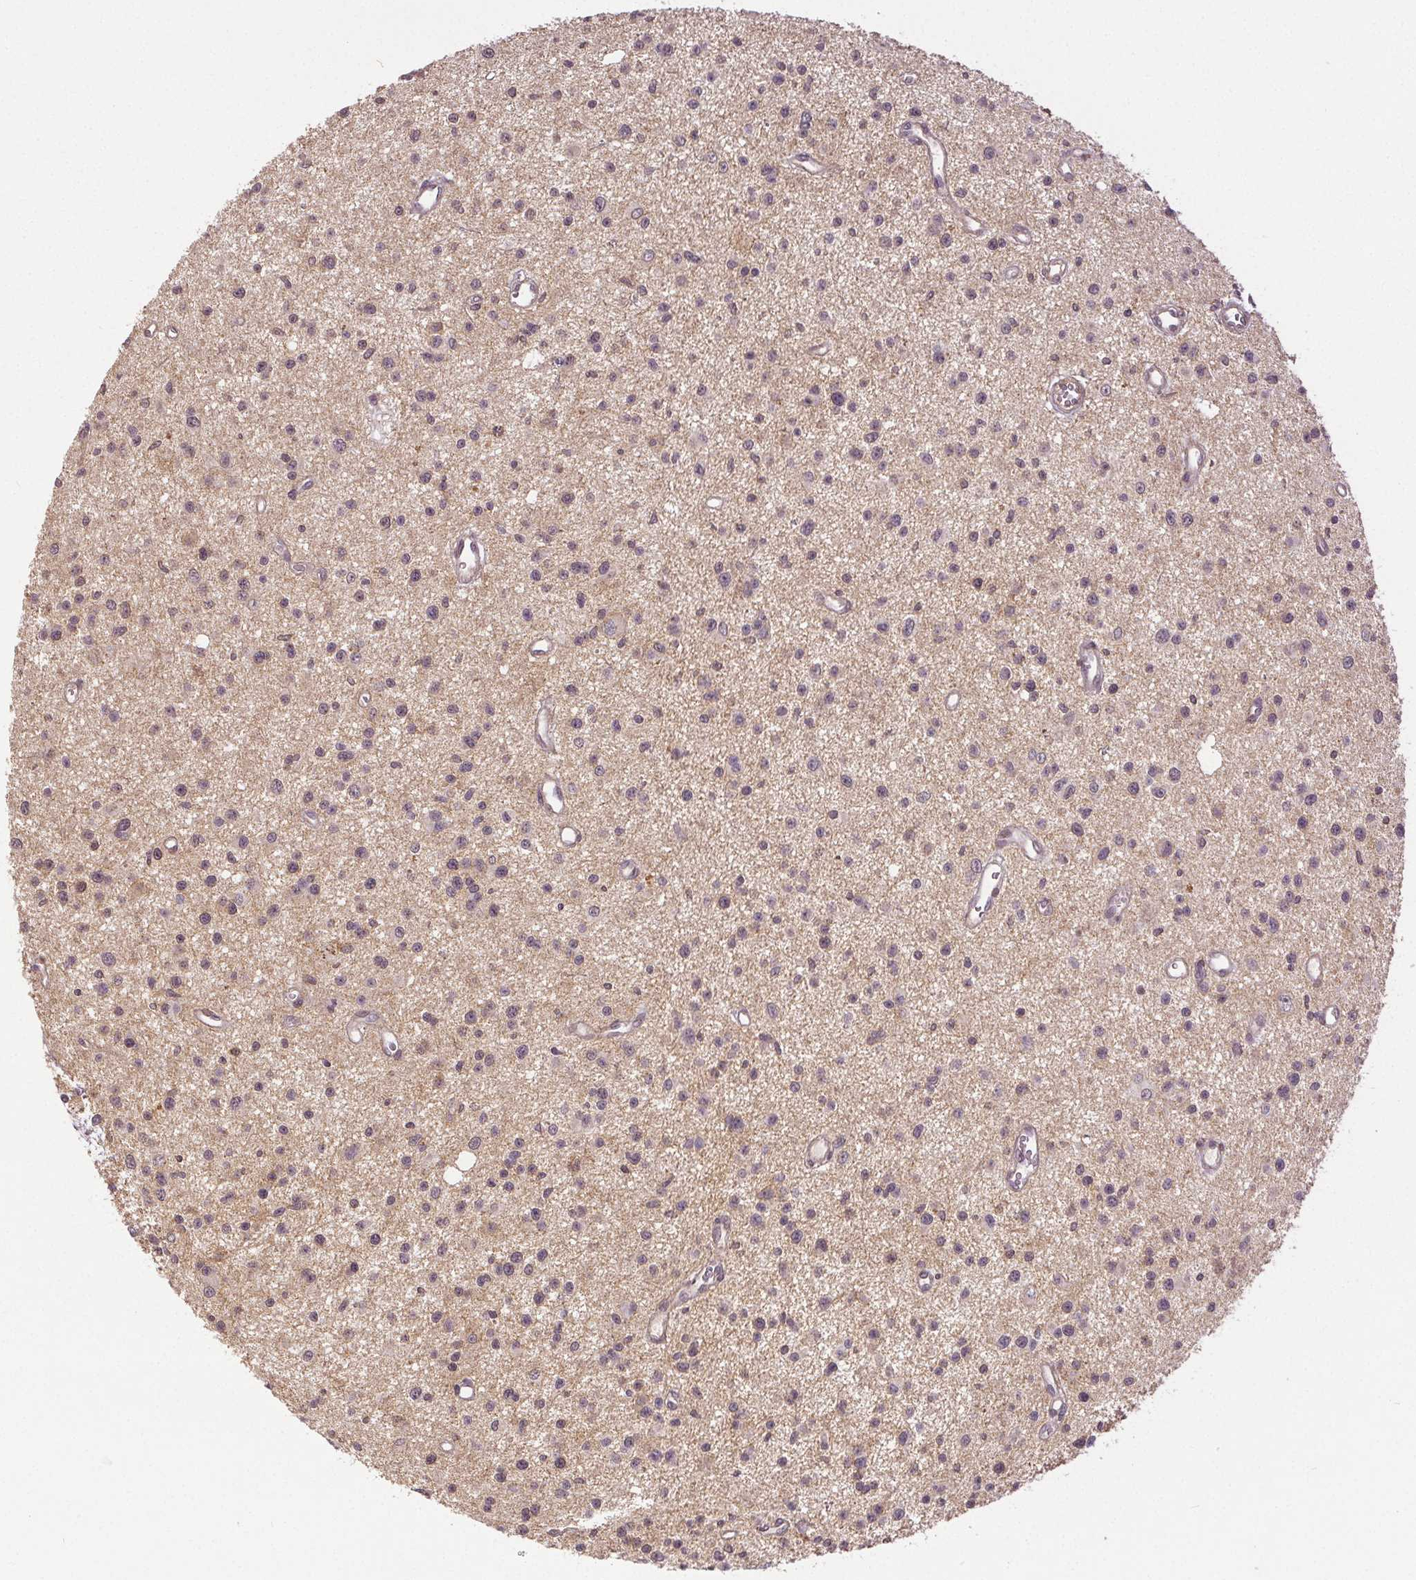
{"staining": {"intensity": "negative", "quantity": "none", "location": "none"}, "tissue": "glioma", "cell_type": "Tumor cells", "image_type": "cancer", "snomed": [{"axis": "morphology", "description": "Glioma, malignant, Low grade"}, {"axis": "topography", "description": "Brain"}], "caption": "Tumor cells show no significant positivity in glioma.", "gene": "EPHB3", "patient": {"sex": "male", "age": 43}}